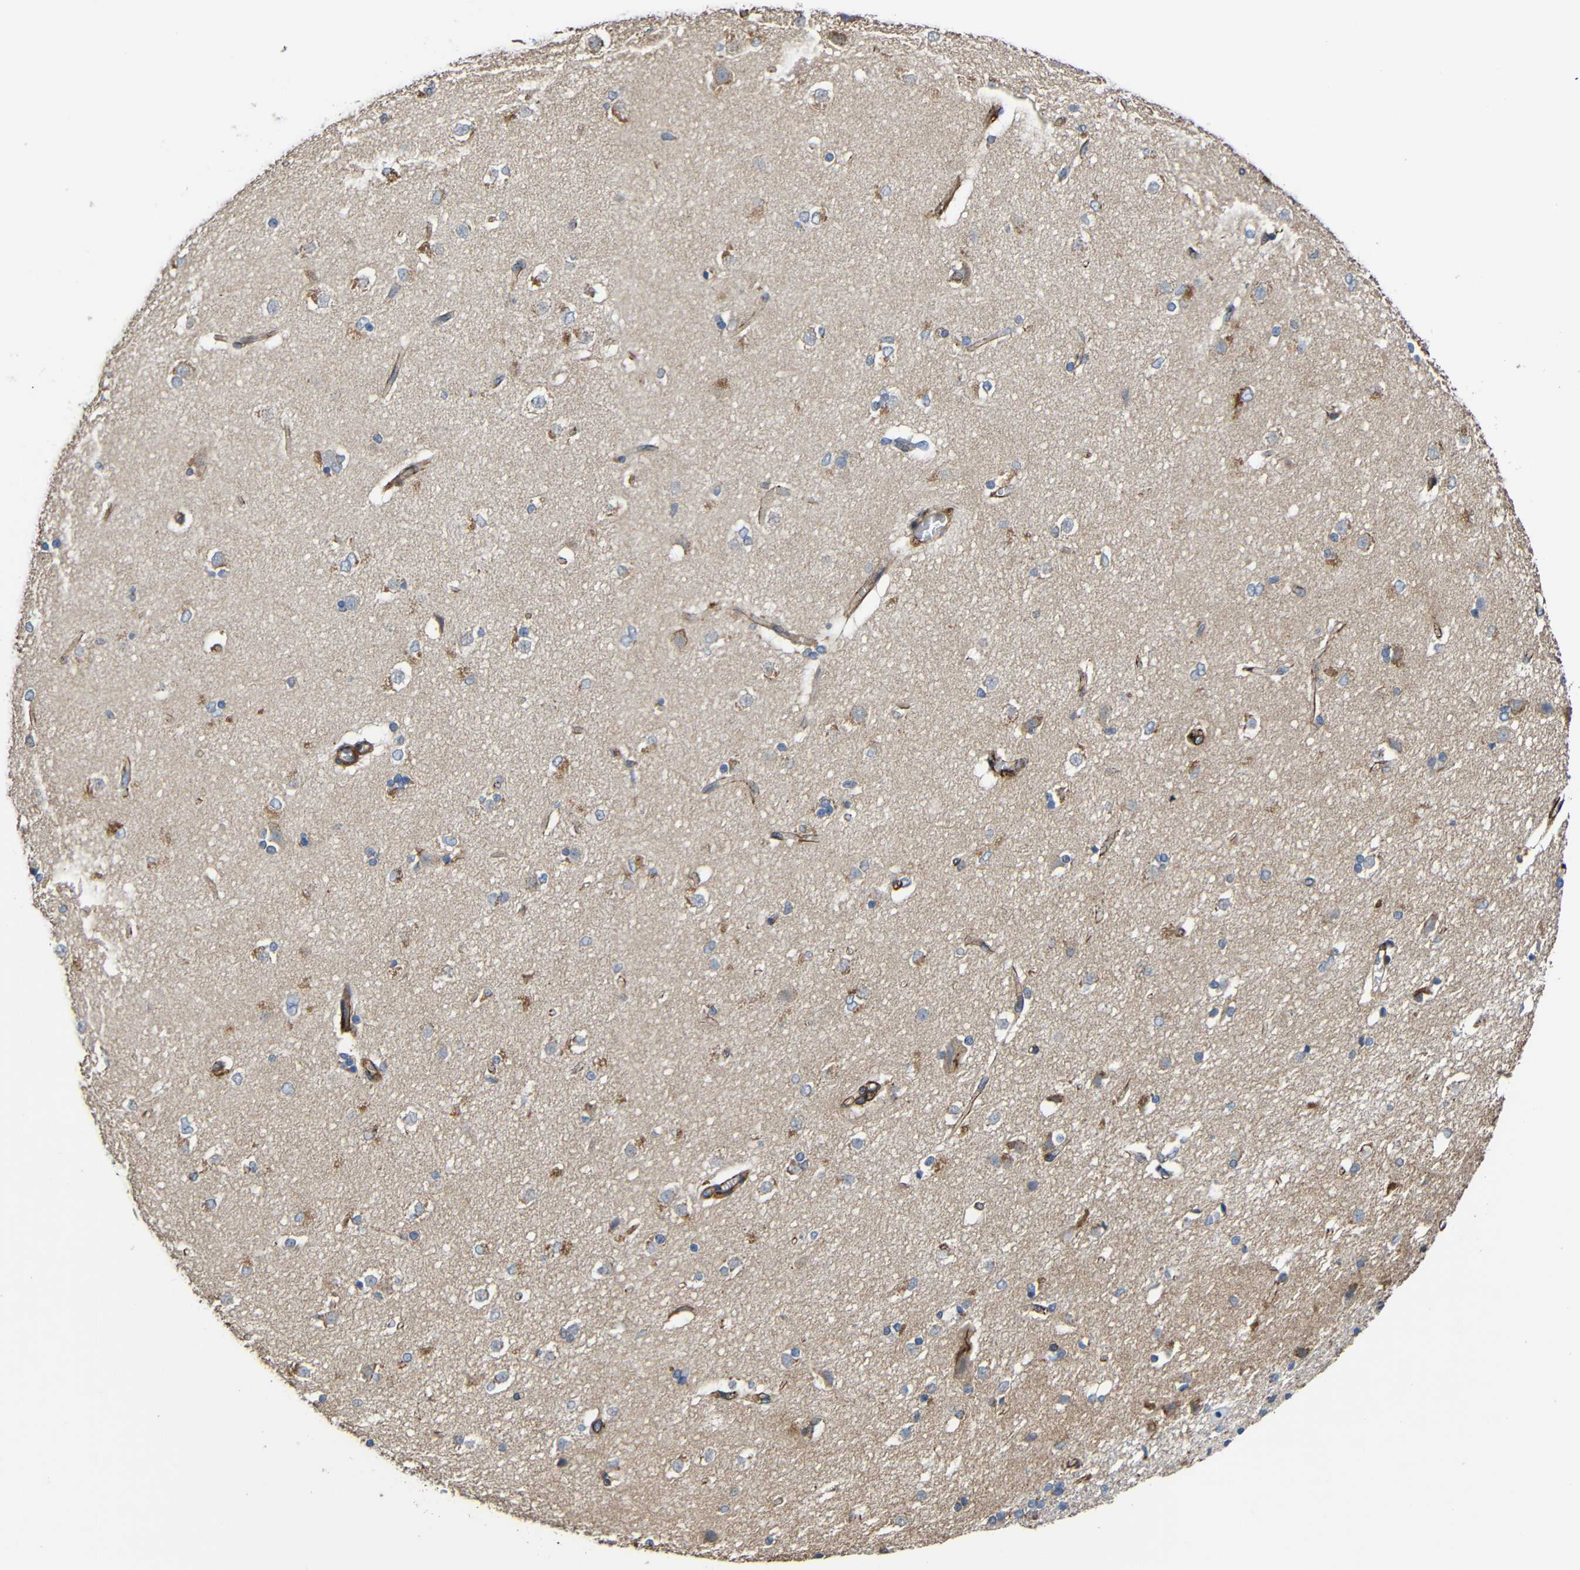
{"staining": {"intensity": "weak", "quantity": "<25%", "location": "cytoplasmic/membranous"}, "tissue": "caudate", "cell_type": "Glial cells", "image_type": "normal", "snomed": [{"axis": "morphology", "description": "Normal tissue, NOS"}, {"axis": "topography", "description": "Lateral ventricle wall"}], "caption": "Immunohistochemical staining of unremarkable caudate reveals no significant staining in glial cells.", "gene": "RHOT2", "patient": {"sex": "female", "age": 19}}